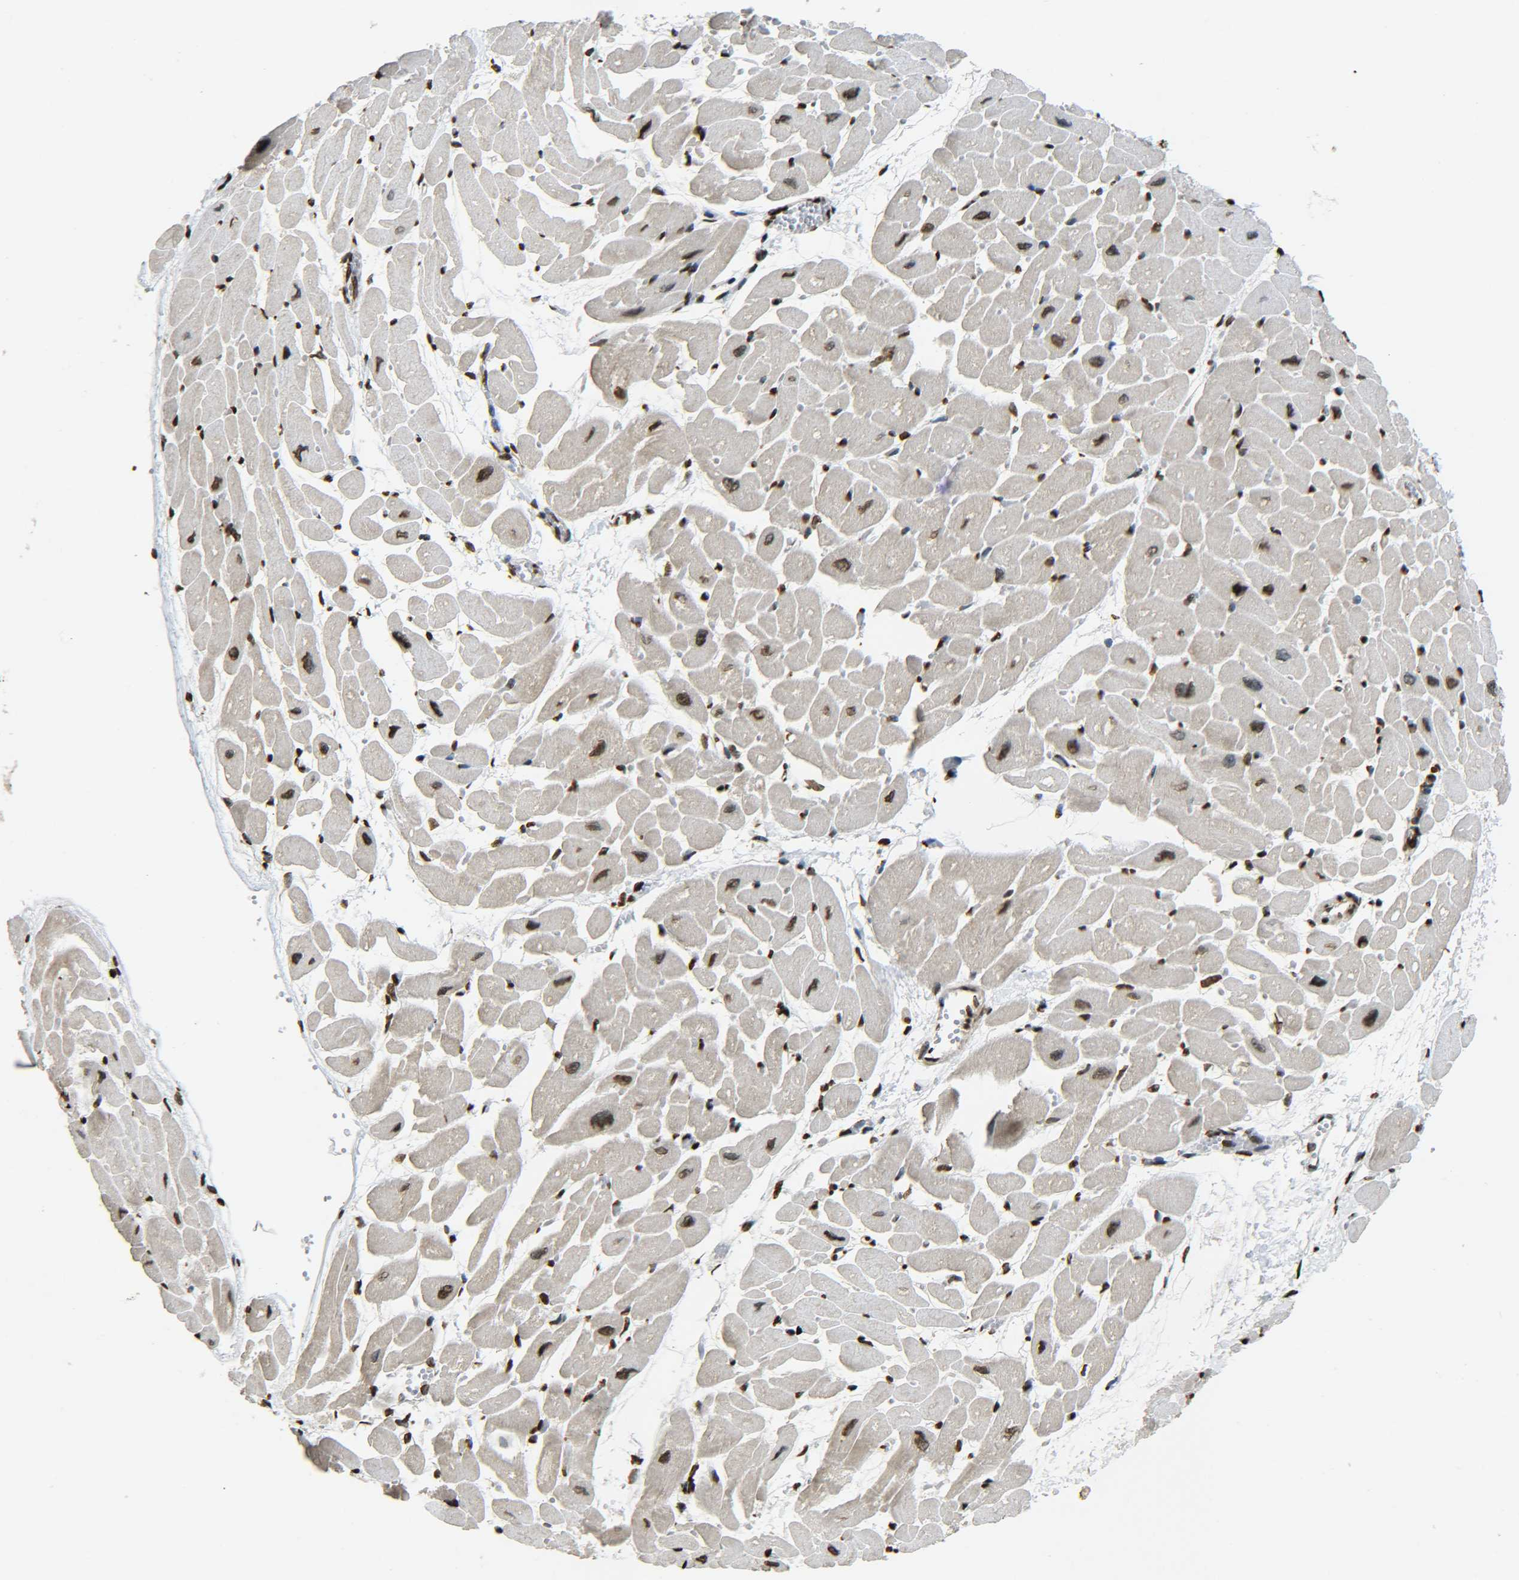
{"staining": {"intensity": "strong", "quantity": ">75%", "location": "nuclear"}, "tissue": "heart muscle", "cell_type": "Cardiomyocytes", "image_type": "normal", "snomed": [{"axis": "morphology", "description": "Normal tissue, NOS"}, {"axis": "topography", "description": "Heart"}], "caption": "The immunohistochemical stain shows strong nuclear expression in cardiomyocytes of benign heart muscle. The protein is shown in brown color, while the nuclei are stained blue.", "gene": "H4C16", "patient": {"sex": "male", "age": 45}}